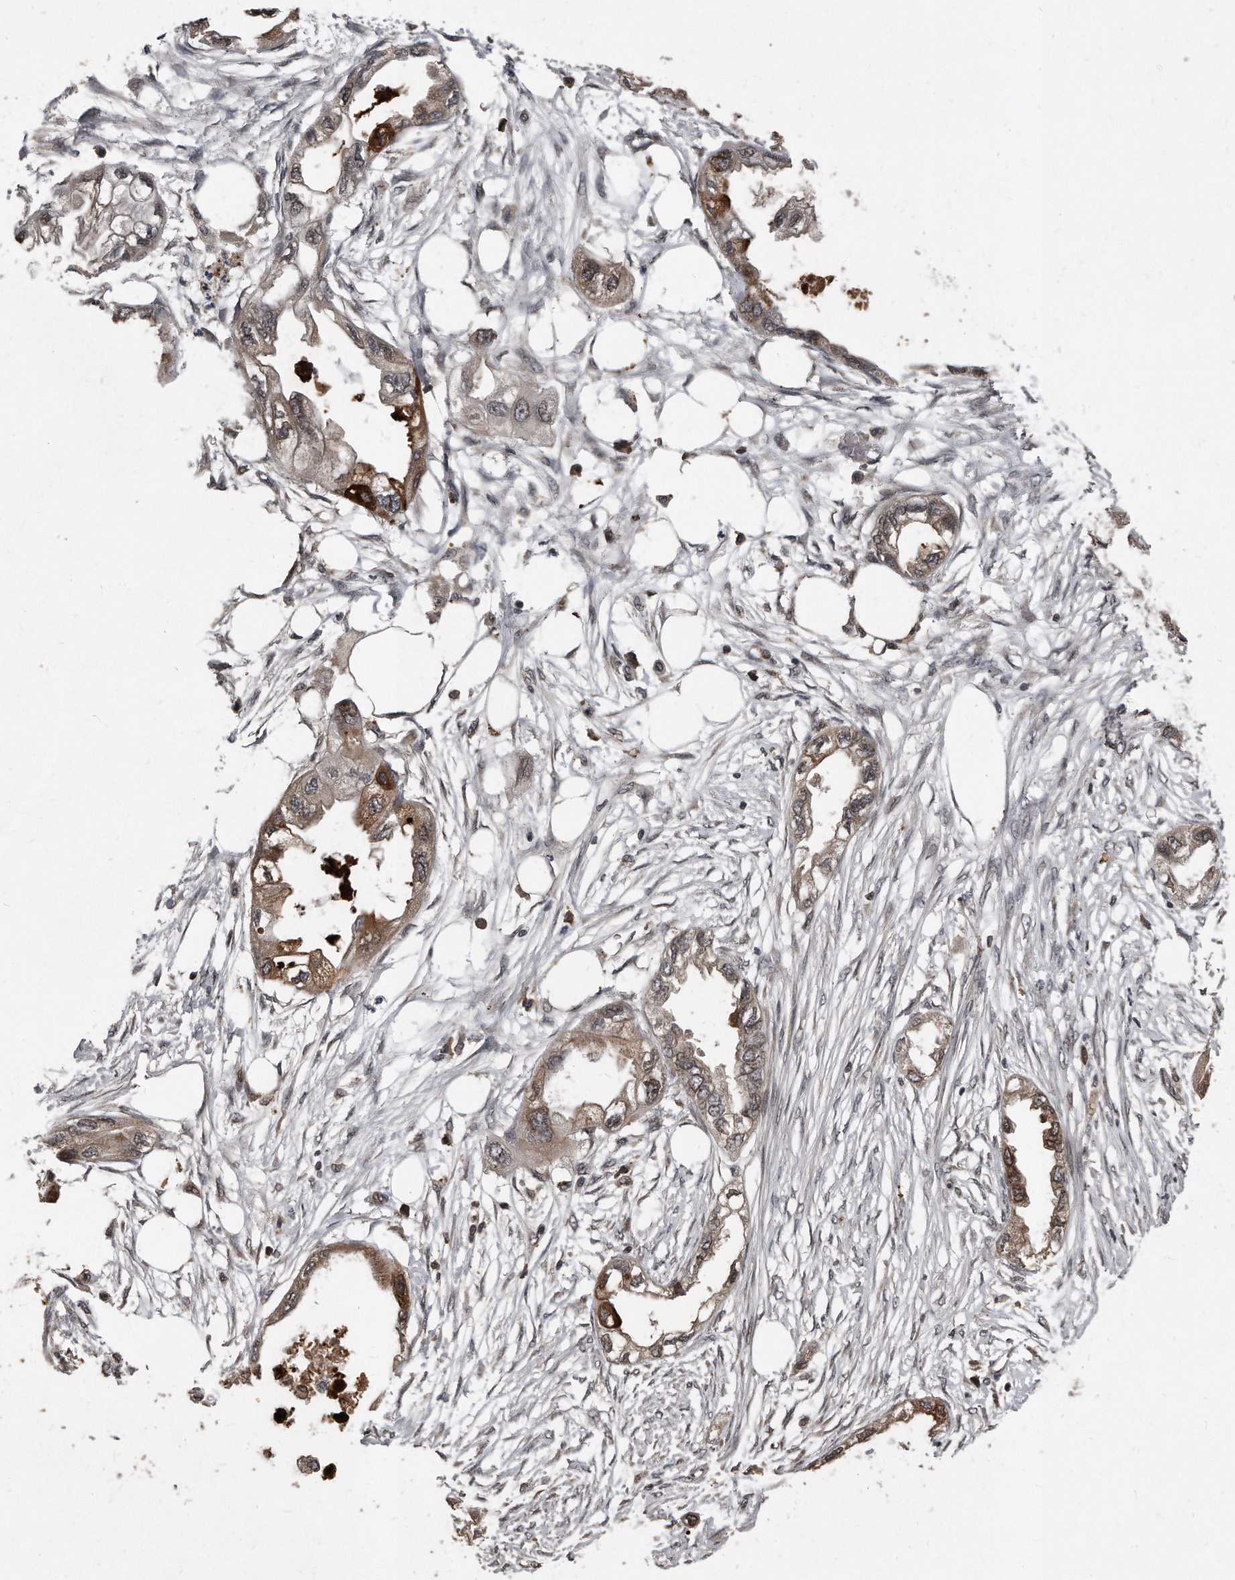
{"staining": {"intensity": "moderate", "quantity": ">75%", "location": "cytoplasmic/membranous"}, "tissue": "endometrial cancer", "cell_type": "Tumor cells", "image_type": "cancer", "snomed": [{"axis": "morphology", "description": "Adenocarcinoma, NOS"}, {"axis": "morphology", "description": "Adenocarcinoma, metastatic, NOS"}, {"axis": "topography", "description": "Adipose tissue"}, {"axis": "topography", "description": "Endometrium"}], "caption": "Endometrial cancer stained with a protein marker reveals moderate staining in tumor cells.", "gene": "GCH1", "patient": {"sex": "female", "age": 67}}